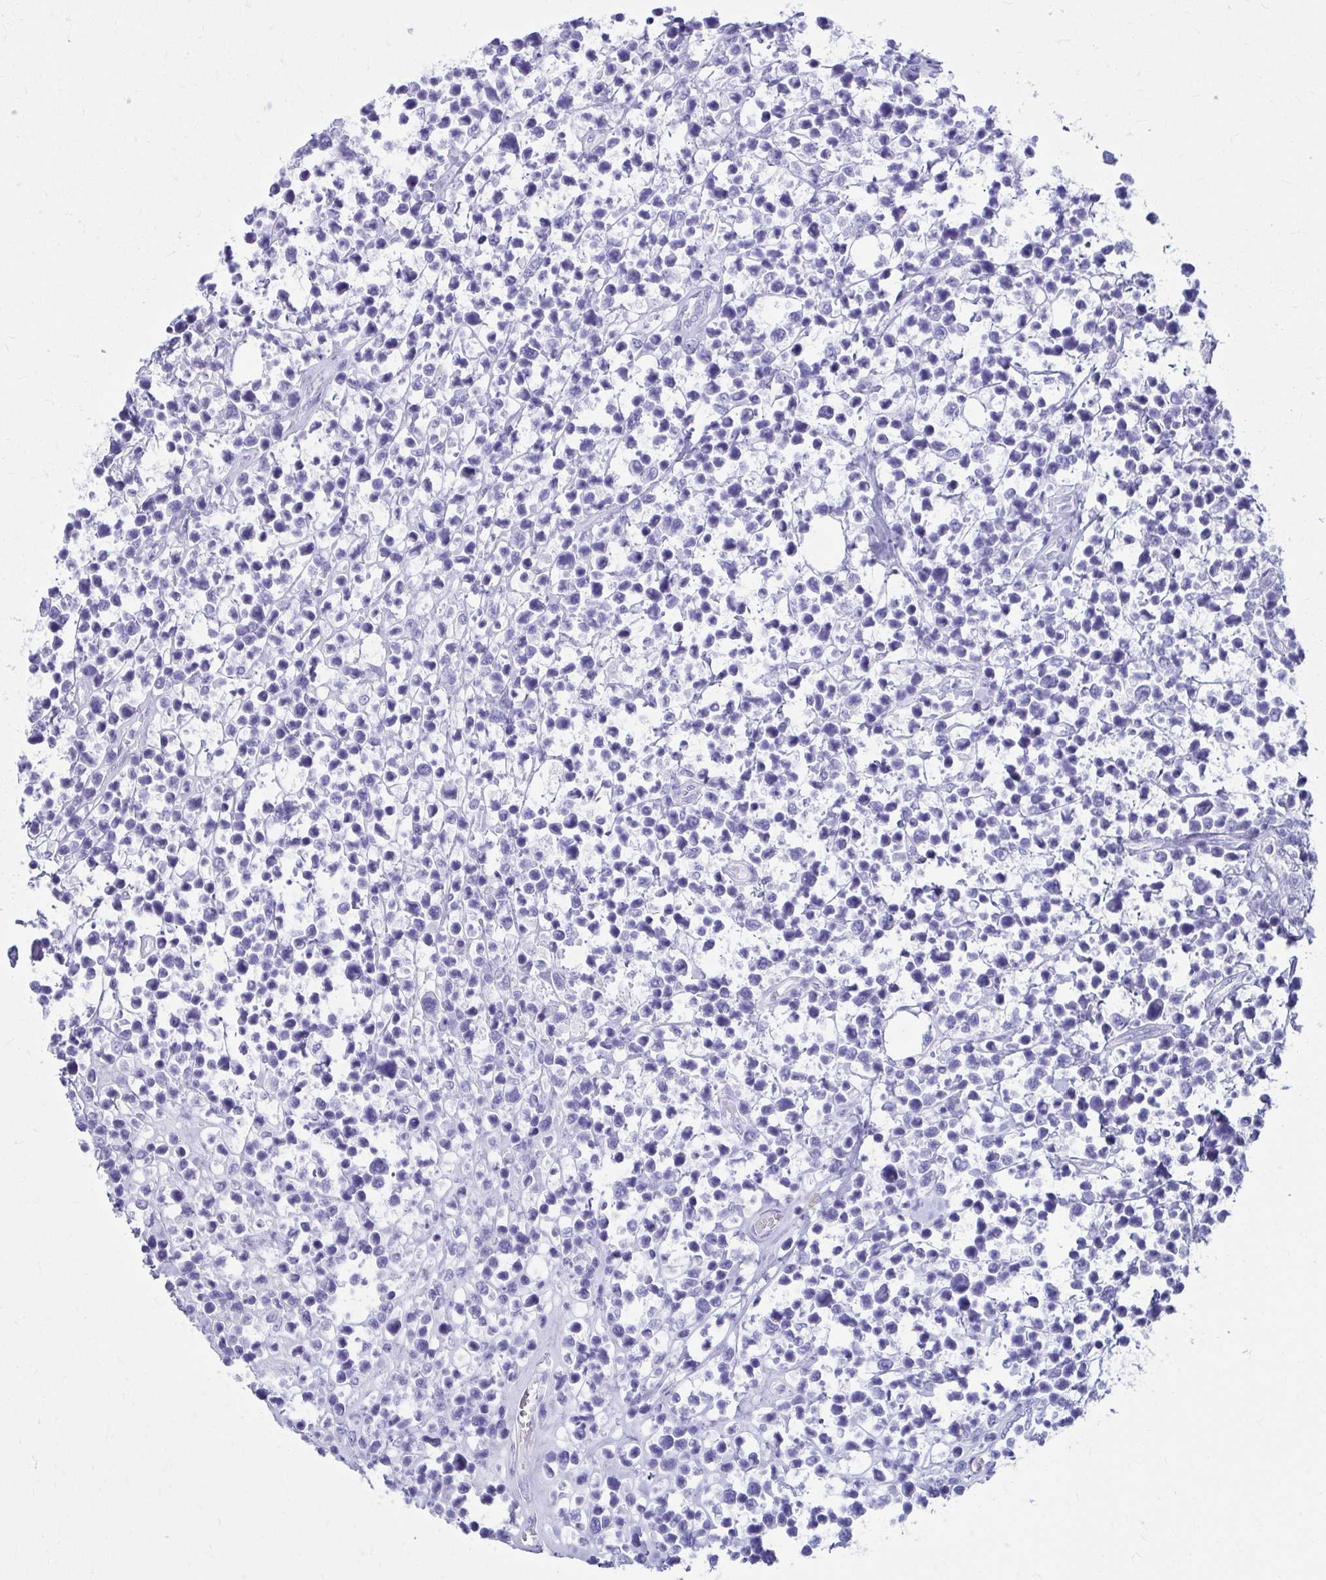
{"staining": {"intensity": "negative", "quantity": "none", "location": "none"}, "tissue": "lymphoma", "cell_type": "Tumor cells", "image_type": "cancer", "snomed": [{"axis": "morphology", "description": "Malignant lymphoma, non-Hodgkin's type, Low grade"}, {"axis": "topography", "description": "Lymph node"}], "caption": "Tumor cells are negative for brown protein staining in lymphoma.", "gene": "ATP4B", "patient": {"sex": "male", "age": 60}}